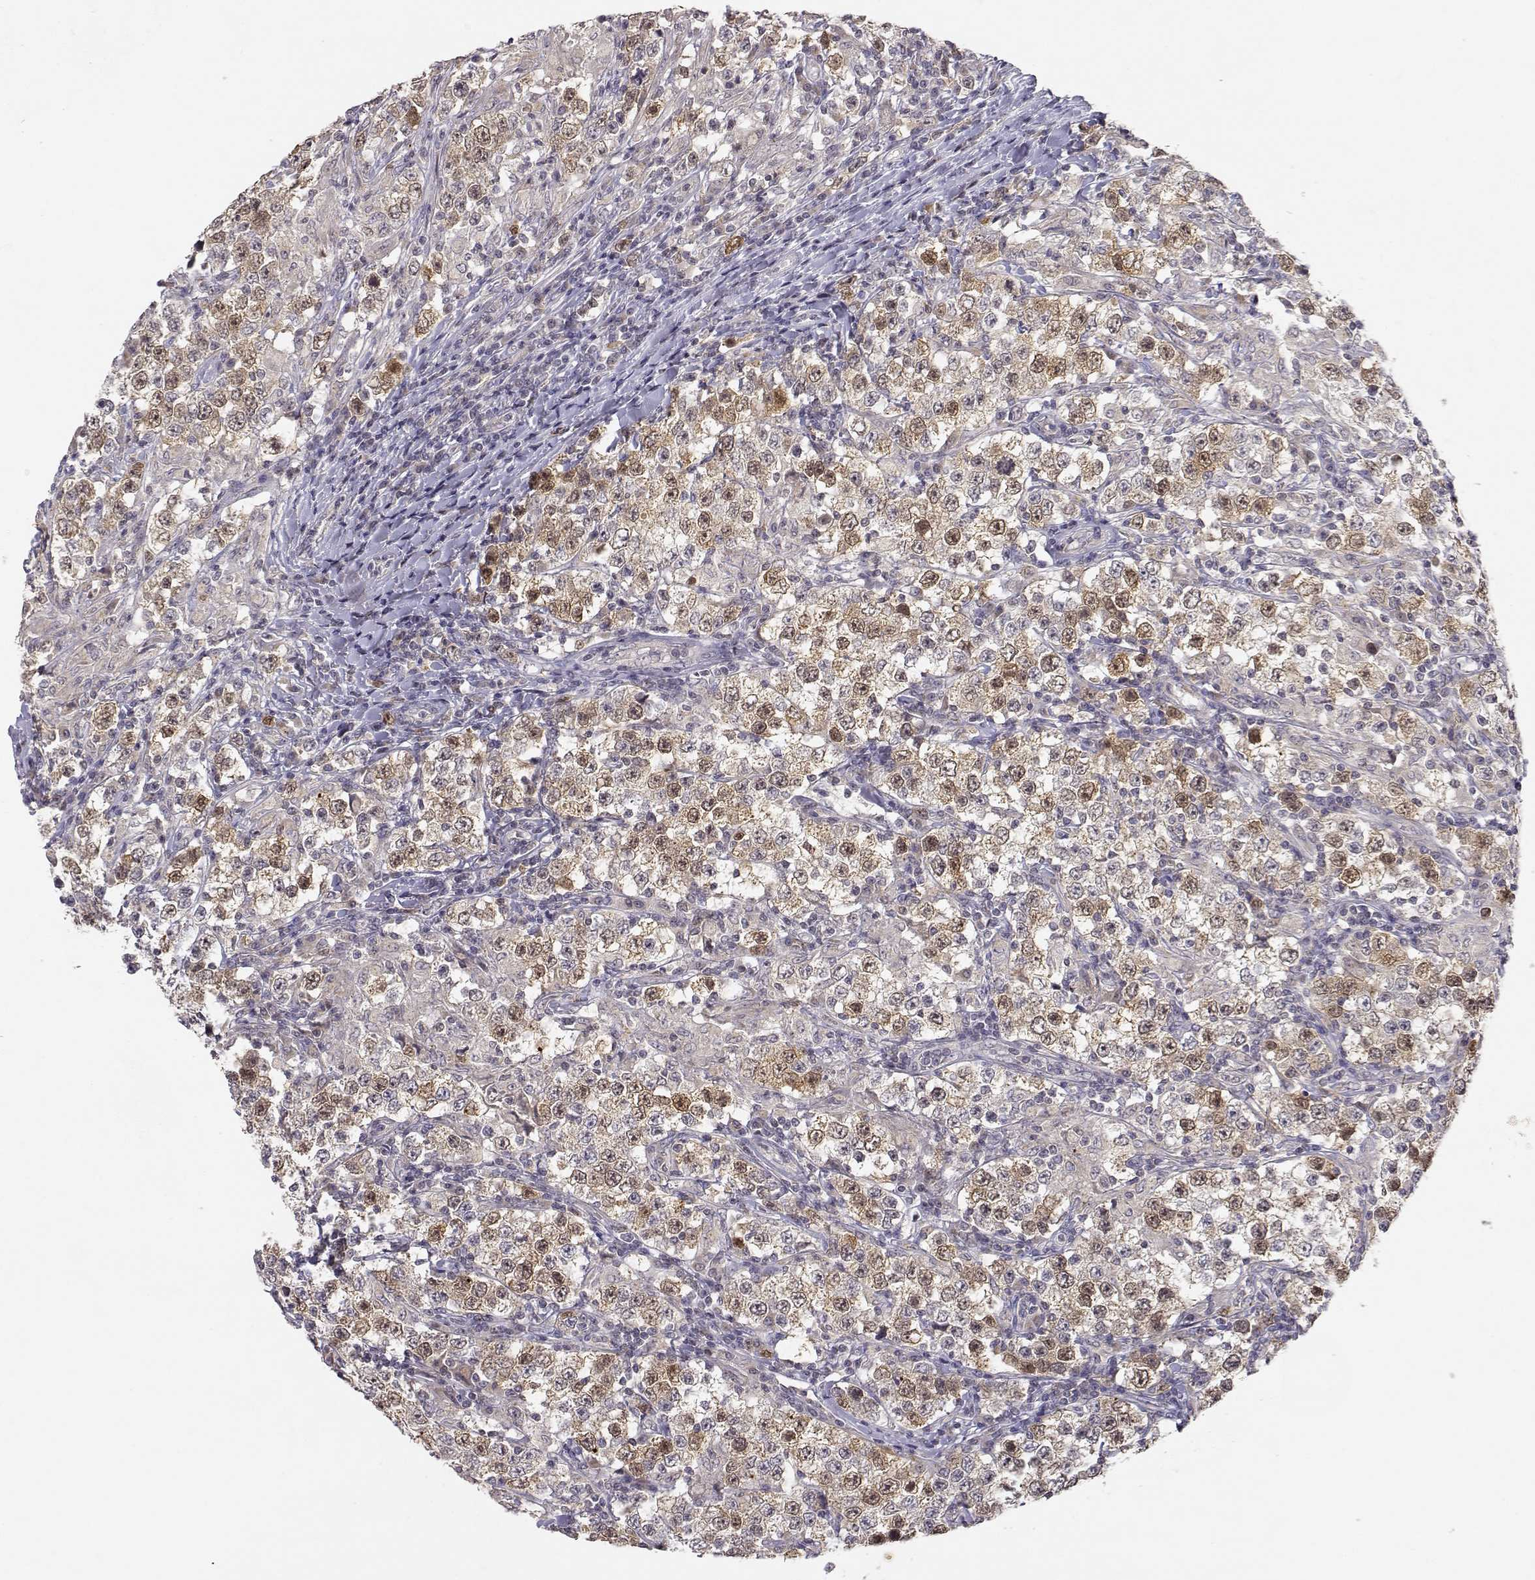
{"staining": {"intensity": "moderate", "quantity": "25%-75%", "location": "cytoplasmic/membranous,nuclear"}, "tissue": "testis cancer", "cell_type": "Tumor cells", "image_type": "cancer", "snomed": [{"axis": "morphology", "description": "Seminoma, NOS"}, {"axis": "morphology", "description": "Carcinoma, Embryonal, NOS"}, {"axis": "topography", "description": "Testis"}], "caption": "Immunohistochemical staining of human testis cancer (embryonal carcinoma) reveals medium levels of moderate cytoplasmic/membranous and nuclear positivity in about 25%-75% of tumor cells.", "gene": "RAD51", "patient": {"sex": "male", "age": 41}}